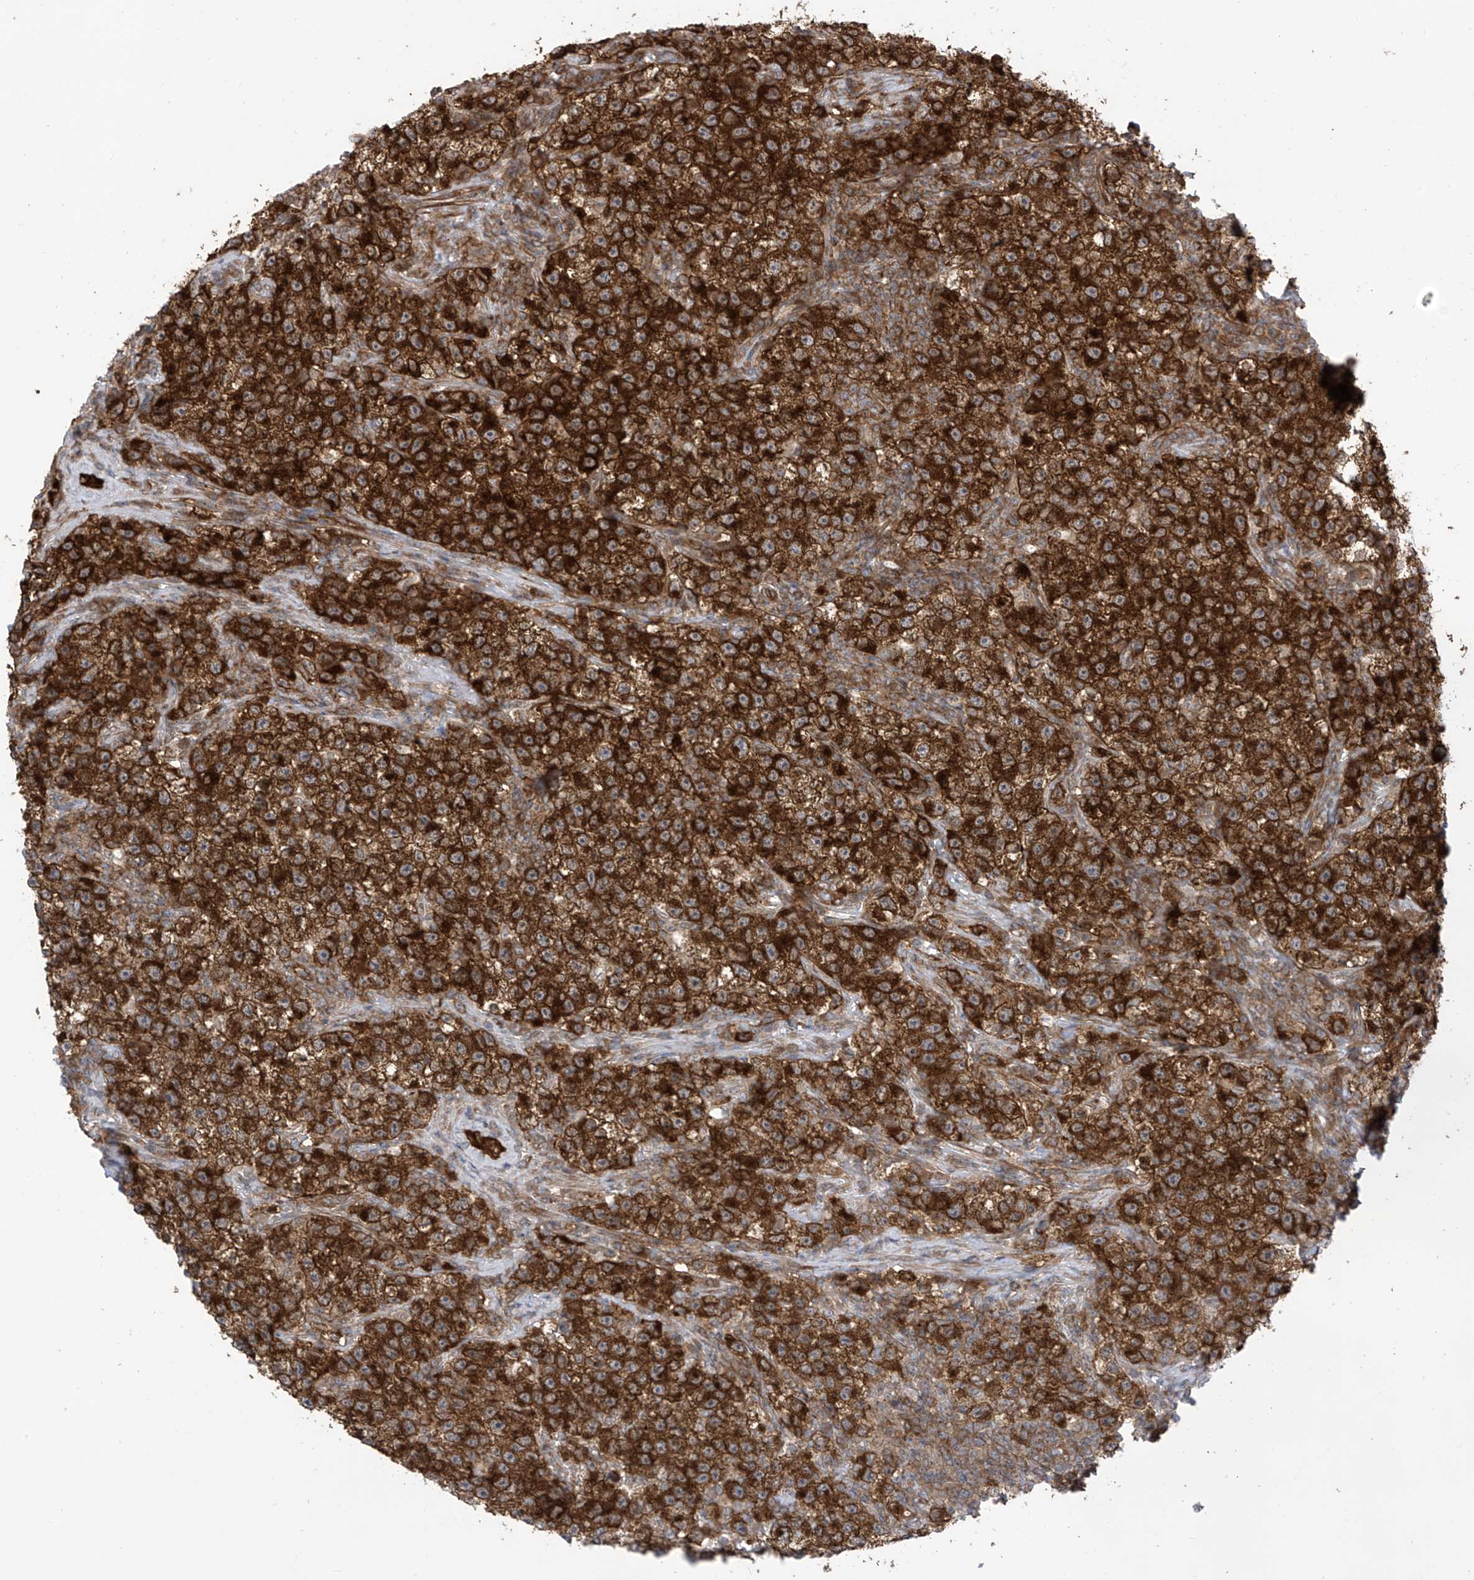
{"staining": {"intensity": "strong", "quantity": ">75%", "location": "cytoplasmic/membranous"}, "tissue": "testis cancer", "cell_type": "Tumor cells", "image_type": "cancer", "snomed": [{"axis": "morphology", "description": "Seminoma, NOS"}, {"axis": "topography", "description": "Testis"}], "caption": "DAB (3,3'-diaminobenzidine) immunohistochemical staining of human testis cancer exhibits strong cytoplasmic/membranous protein staining in approximately >75% of tumor cells.", "gene": "REPS1", "patient": {"sex": "male", "age": 22}}